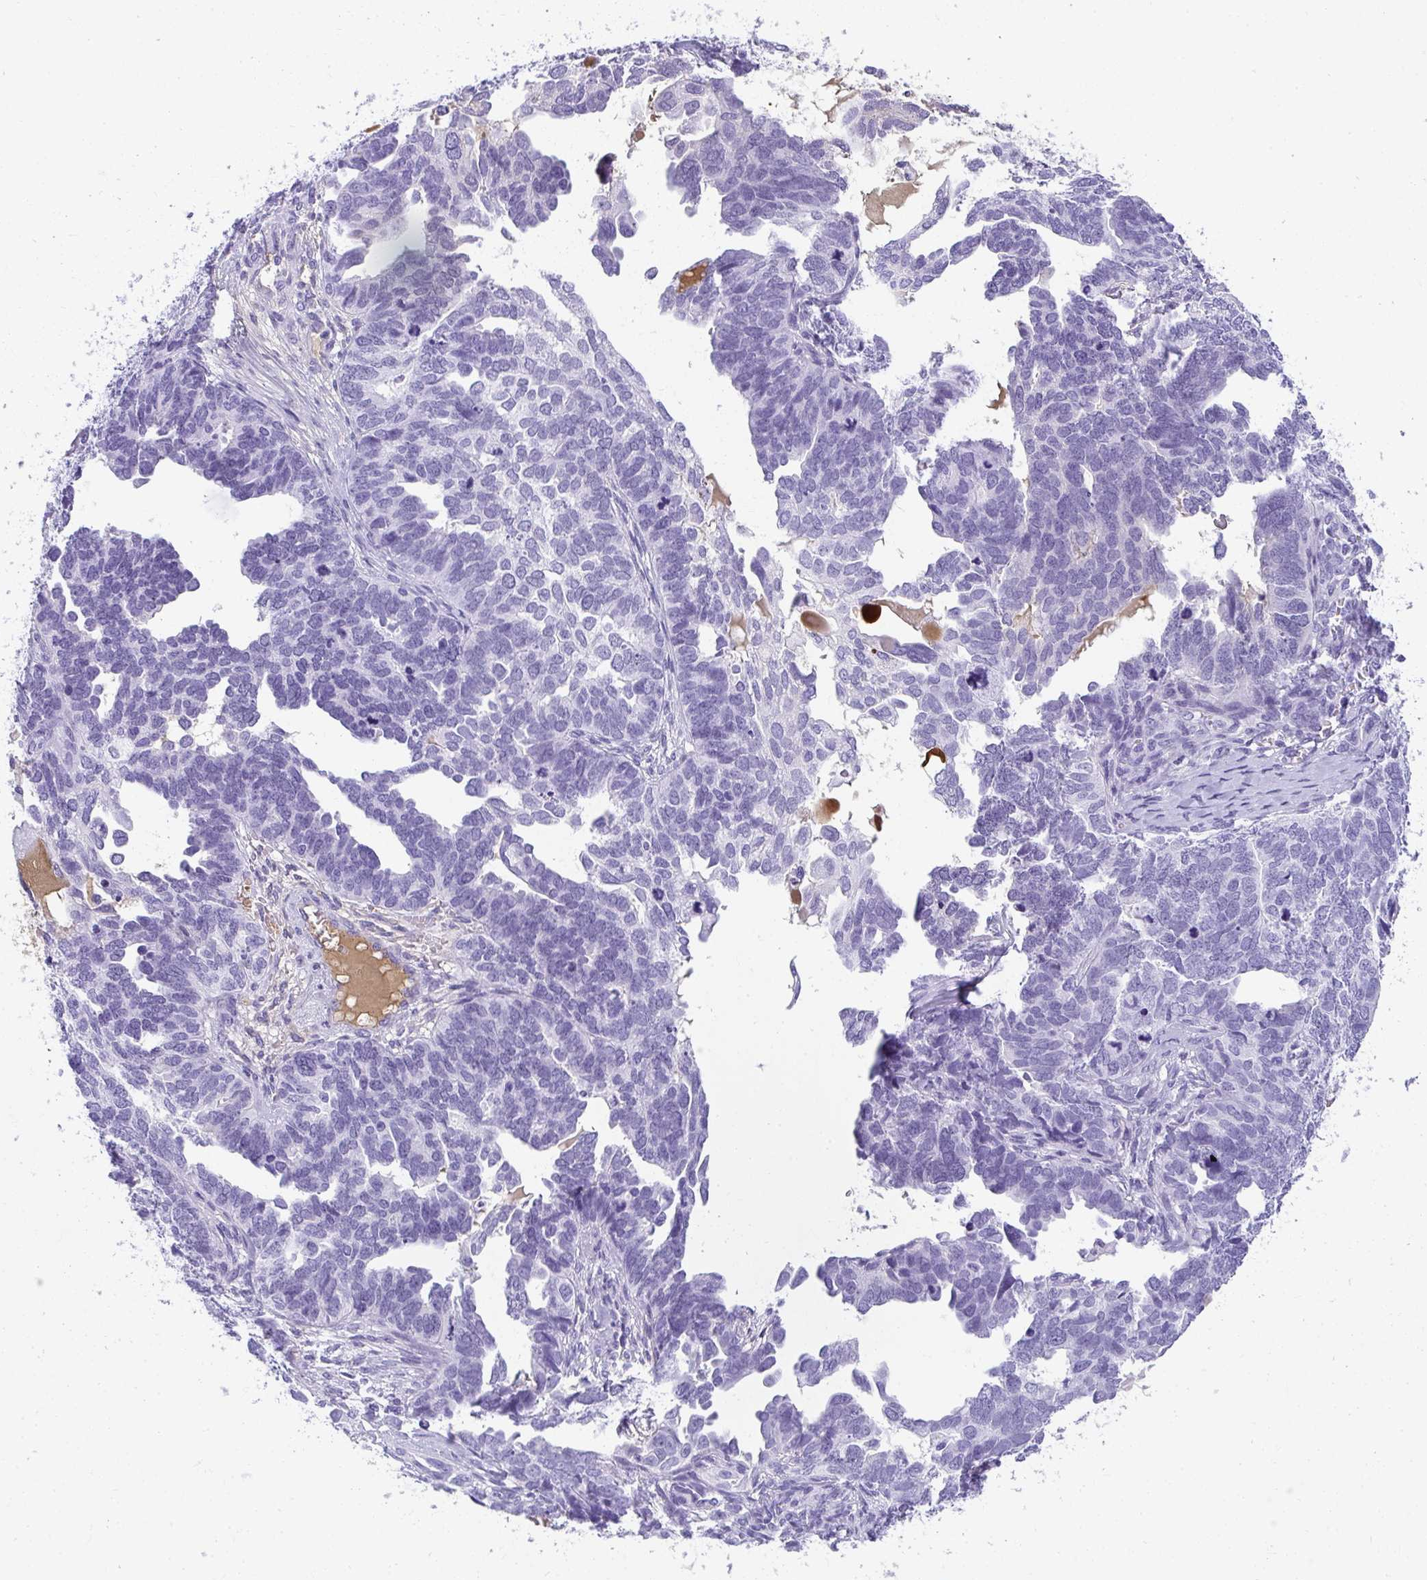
{"staining": {"intensity": "negative", "quantity": "none", "location": "none"}, "tissue": "ovarian cancer", "cell_type": "Tumor cells", "image_type": "cancer", "snomed": [{"axis": "morphology", "description": "Cystadenocarcinoma, serous, NOS"}, {"axis": "topography", "description": "Ovary"}], "caption": "The immunohistochemistry micrograph has no significant staining in tumor cells of serous cystadenocarcinoma (ovarian) tissue. The staining is performed using DAB (3,3'-diaminobenzidine) brown chromogen with nuclei counter-stained in using hematoxylin.", "gene": "ZSWIM3", "patient": {"sex": "female", "age": 51}}